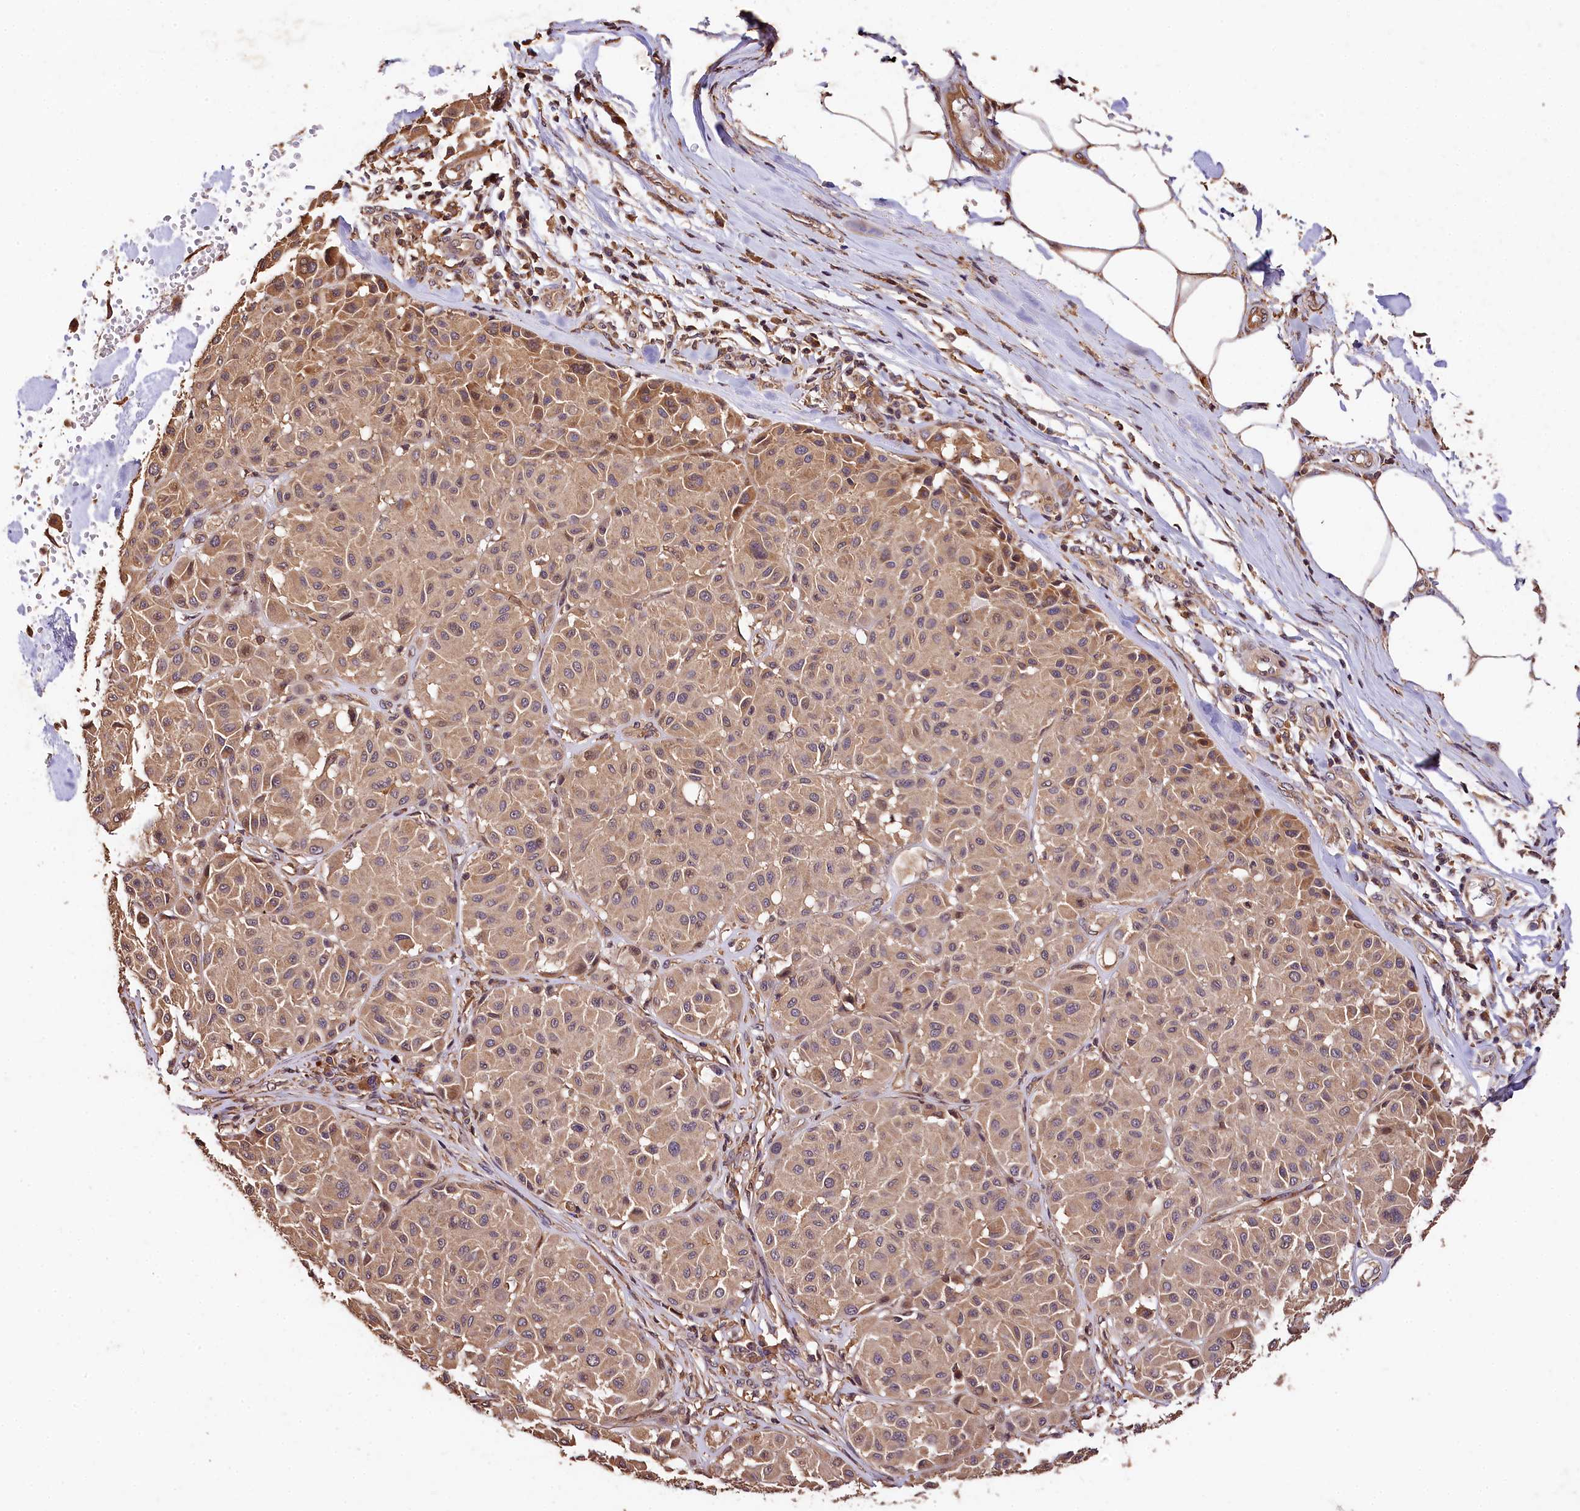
{"staining": {"intensity": "weak", "quantity": "25%-75%", "location": "cytoplasmic/membranous"}, "tissue": "melanoma", "cell_type": "Tumor cells", "image_type": "cancer", "snomed": [{"axis": "morphology", "description": "Malignant melanoma, Metastatic site"}, {"axis": "topography", "description": "Soft tissue"}], "caption": "Approximately 25%-75% of tumor cells in human malignant melanoma (metastatic site) display weak cytoplasmic/membranous protein positivity as visualized by brown immunohistochemical staining.", "gene": "KPTN", "patient": {"sex": "male", "age": 41}}